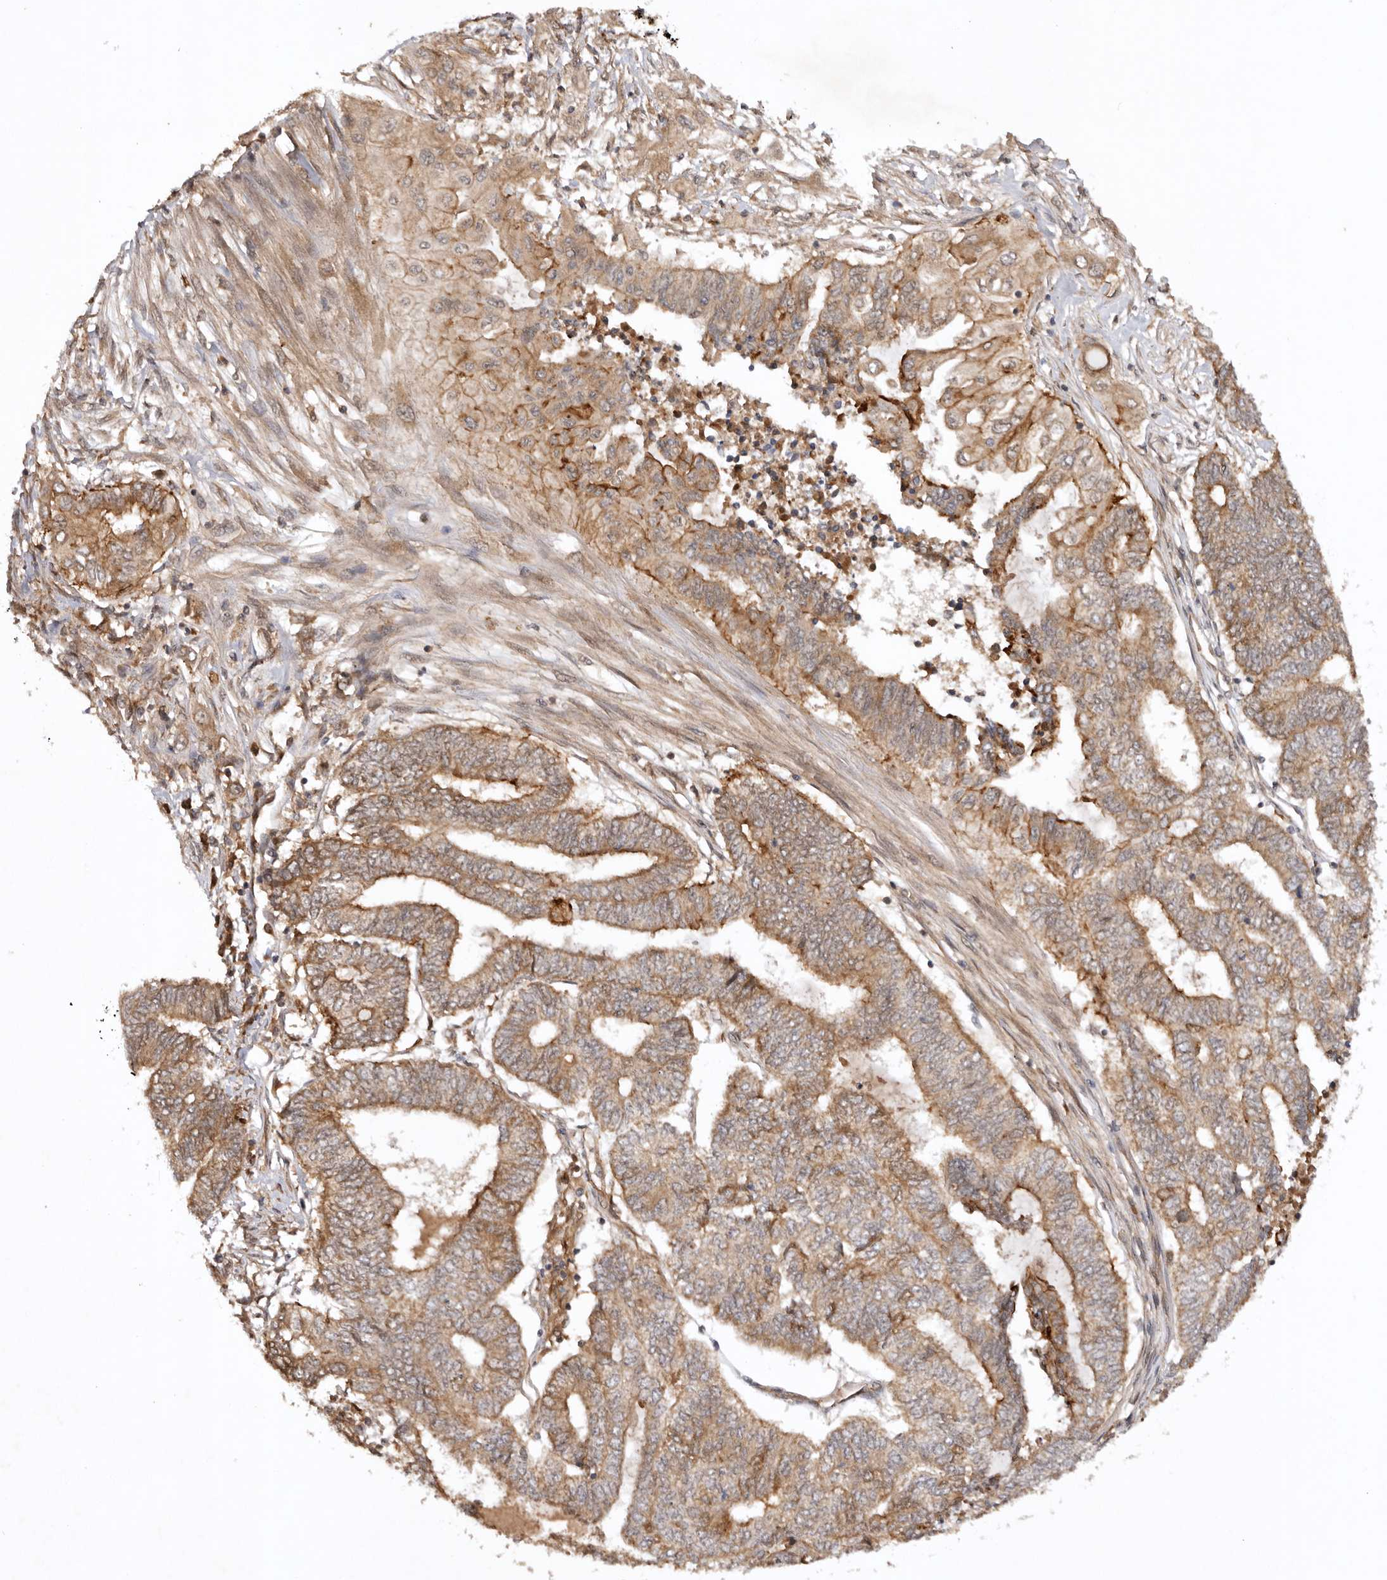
{"staining": {"intensity": "moderate", "quantity": ">75%", "location": "cytoplasmic/membranous"}, "tissue": "endometrial cancer", "cell_type": "Tumor cells", "image_type": "cancer", "snomed": [{"axis": "morphology", "description": "Adenocarcinoma, NOS"}, {"axis": "topography", "description": "Uterus"}, {"axis": "topography", "description": "Endometrium"}], "caption": "Endometrial cancer (adenocarcinoma) stained for a protein exhibits moderate cytoplasmic/membranous positivity in tumor cells.", "gene": "TARS2", "patient": {"sex": "female", "age": 70}}